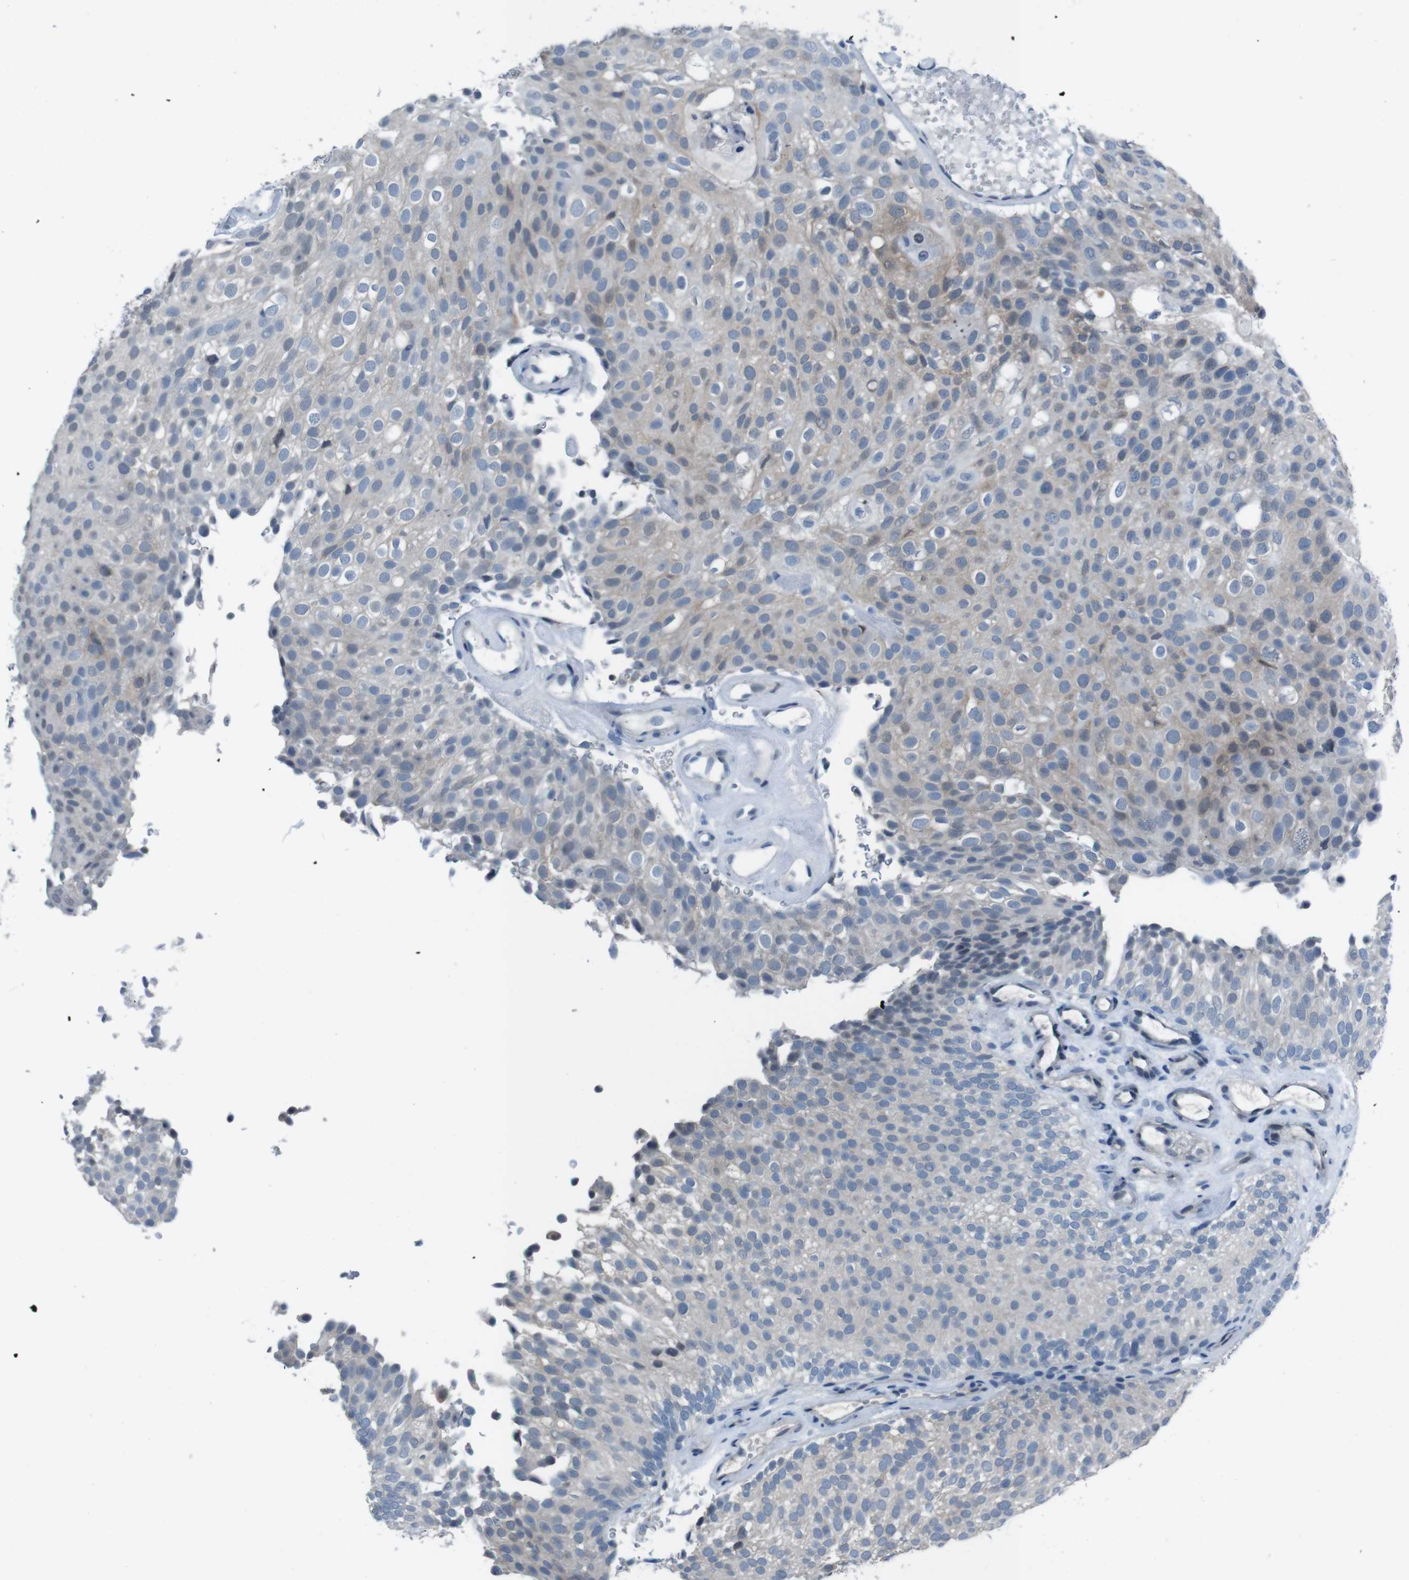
{"staining": {"intensity": "weak", "quantity": "25%-75%", "location": "cytoplasmic/membranous"}, "tissue": "urothelial cancer", "cell_type": "Tumor cells", "image_type": "cancer", "snomed": [{"axis": "morphology", "description": "Urothelial carcinoma, Low grade"}, {"axis": "topography", "description": "Urinary bladder"}], "caption": "Approximately 25%-75% of tumor cells in human urothelial carcinoma (low-grade) display weak cytoplasmic/membranous protein expression as visualized by brown immunohistochemical staining.", "gene": "CDHR2", "patient": {"sex": "male", "age": 78}}